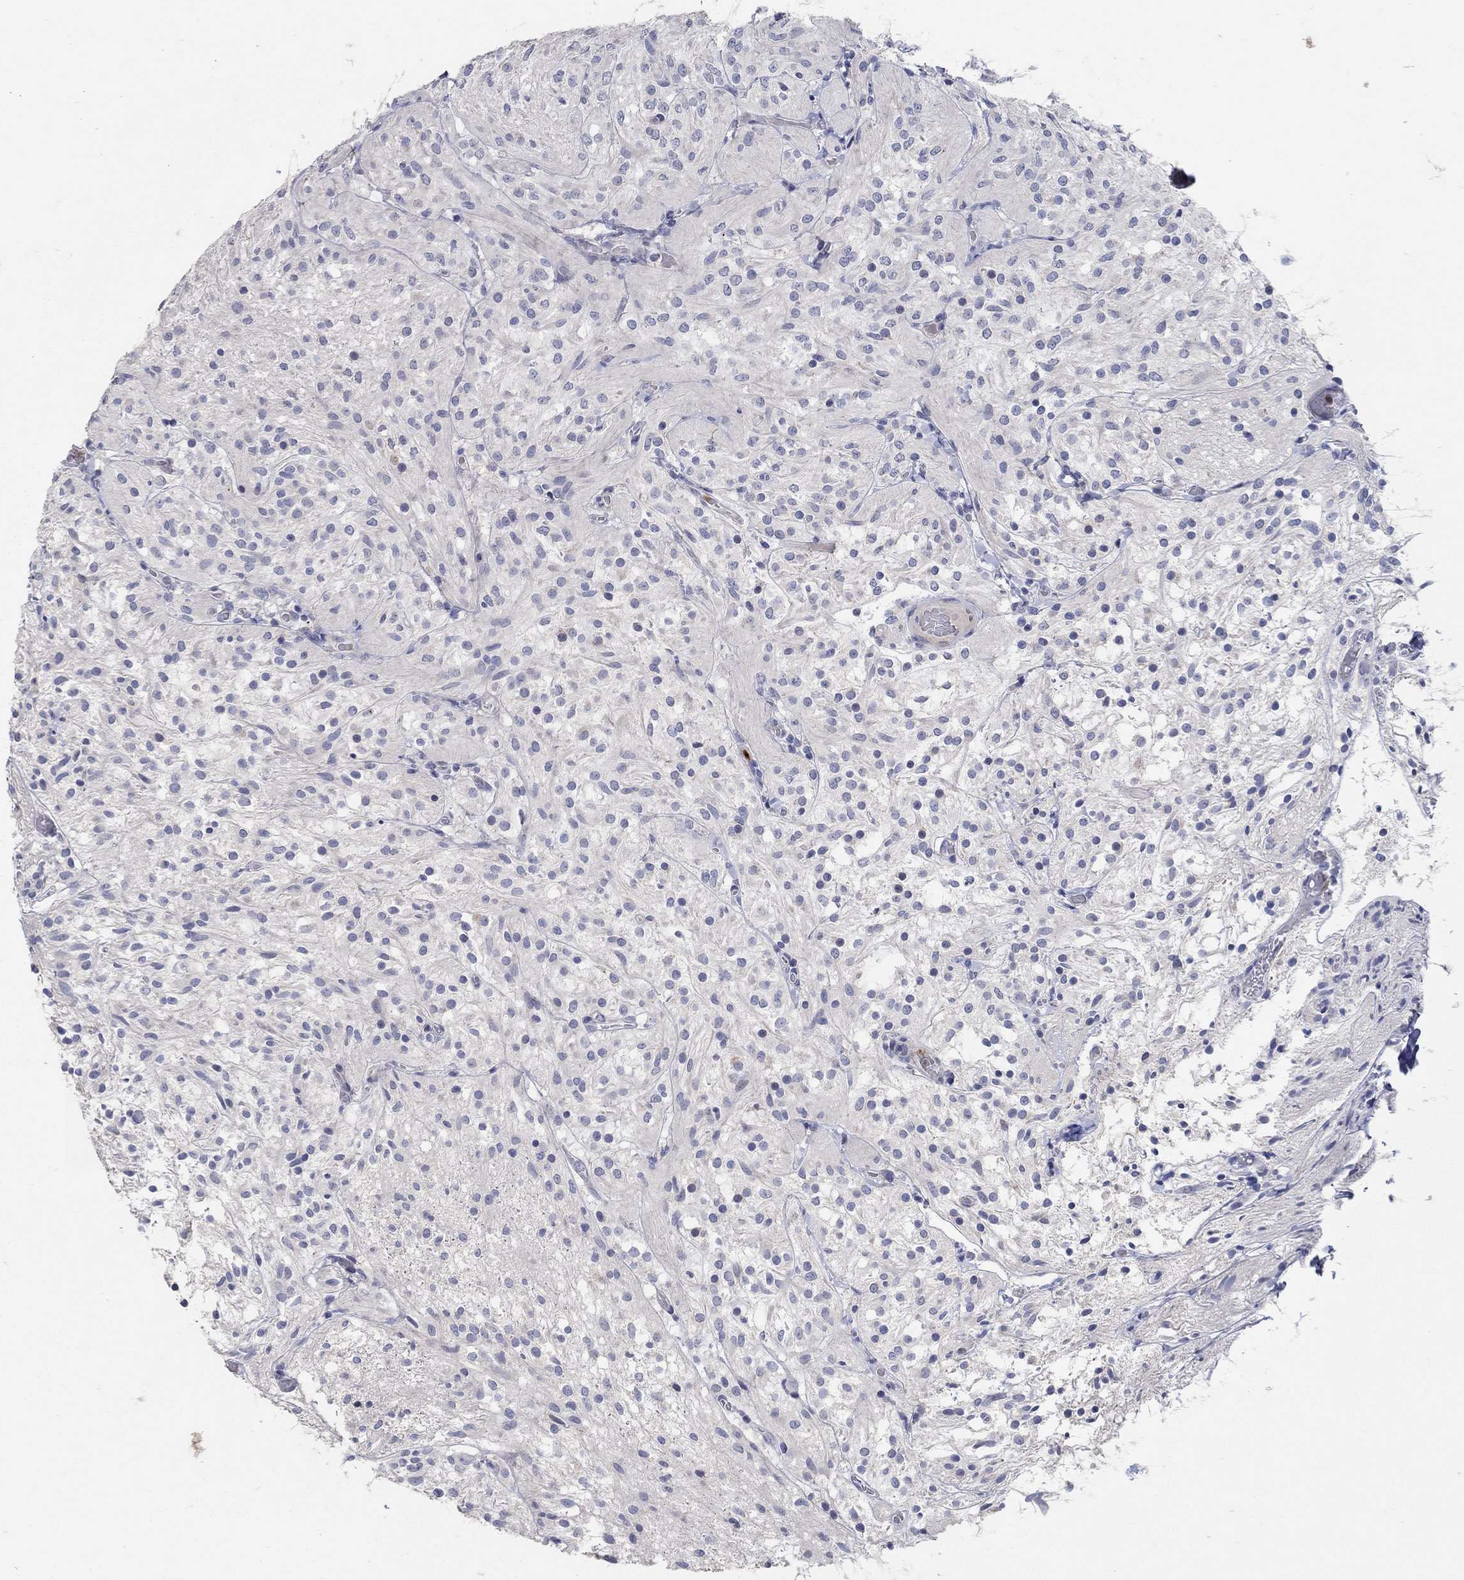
{"staining": {"intensity": "negative", "quantity": "none", "location": "none"}, "tissue": "glioma", "cell_type": "Tumor cells", "image_type": "cancer", "snomed": [{"axis": "morphology", "description": "Glioma, malignant, Low grade"}, {"axis": "topography", "description": "Brain"}], "caption": "Immunohistochemistry (IHC) of malignant glioma (low-grade) displays no expression in tumor cells.", "gene": "HMX2", "patient": {"sex": "male", "age": 3}}